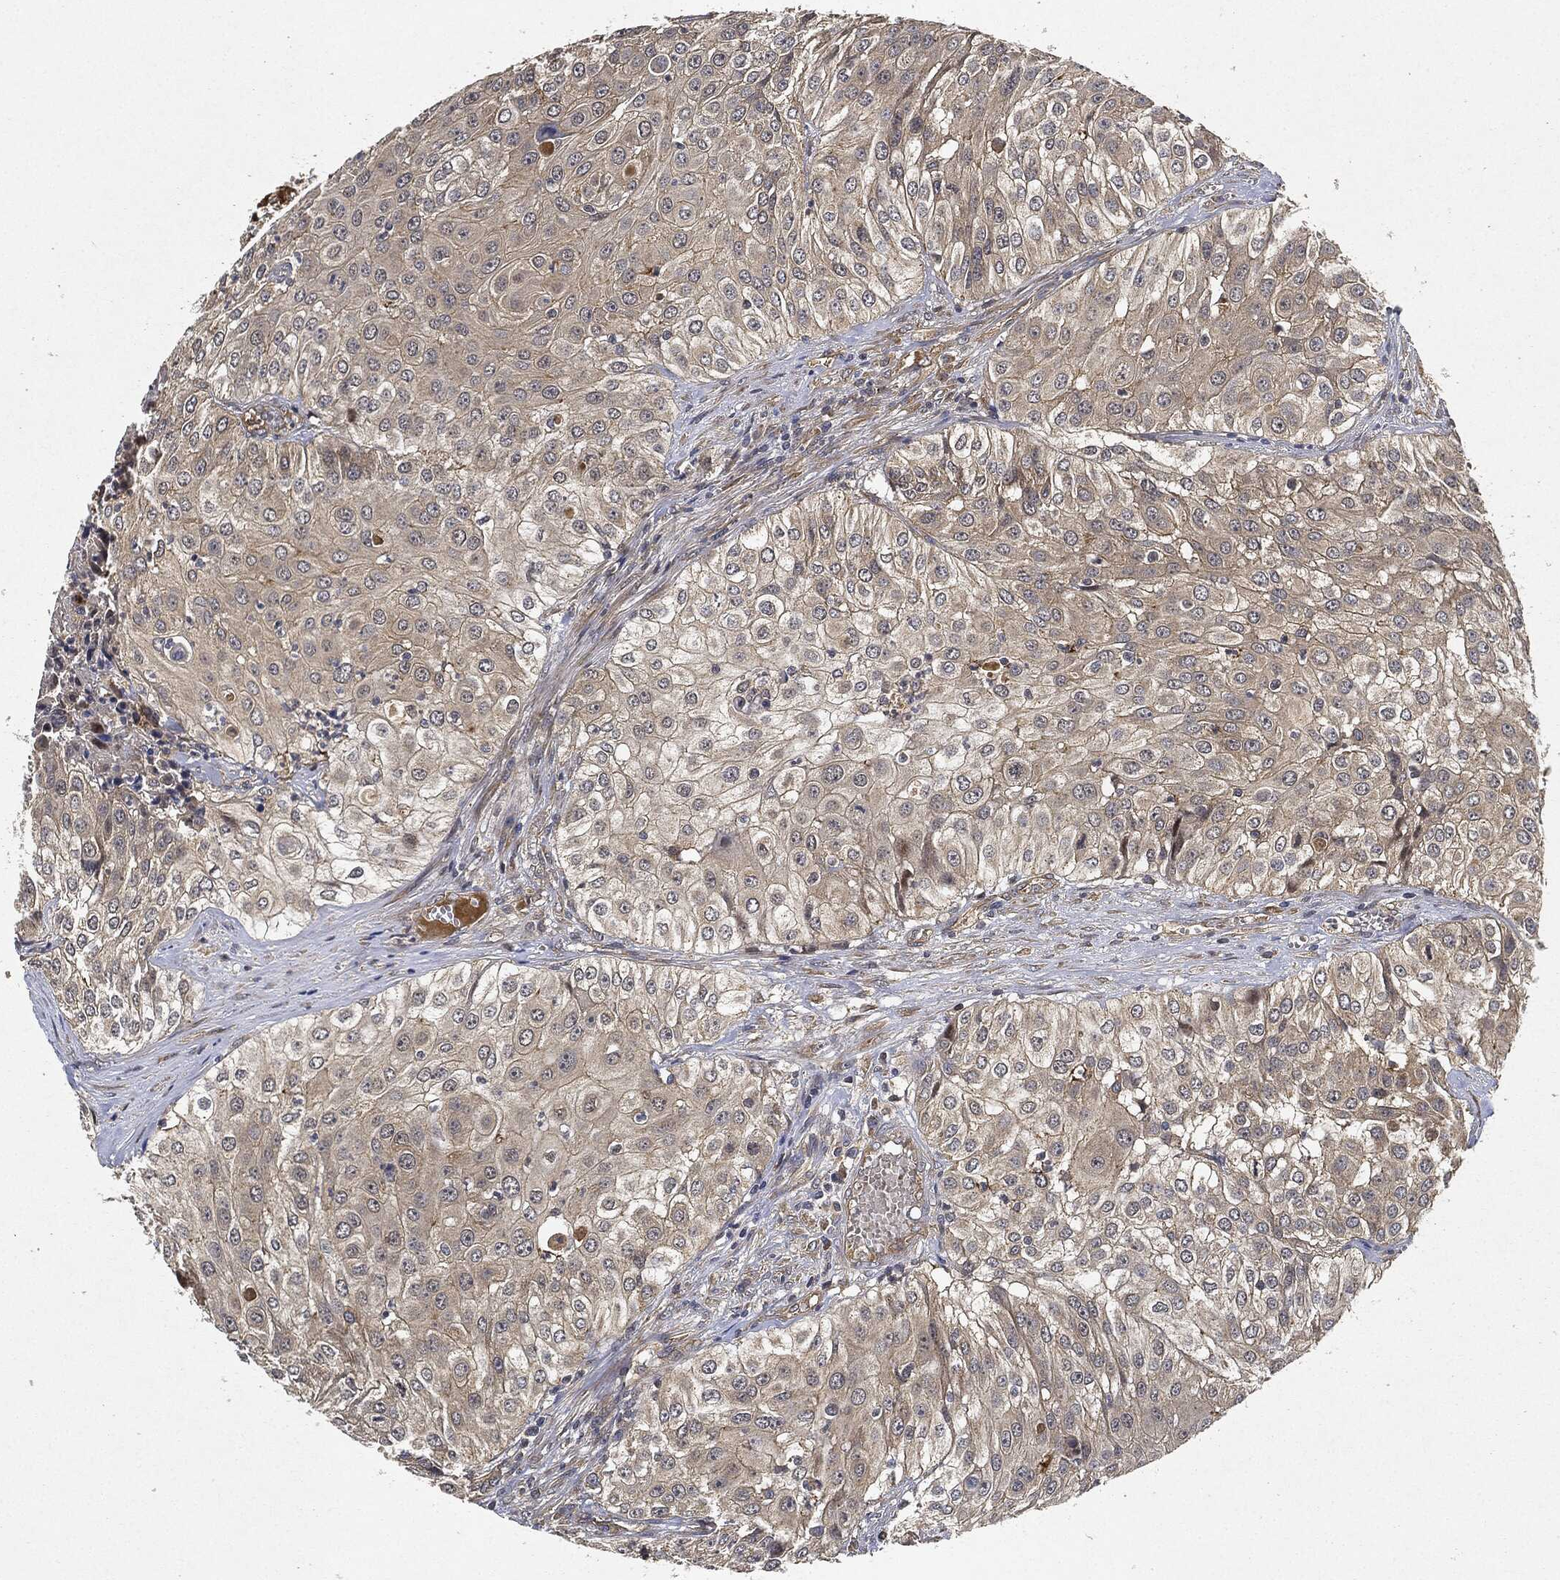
{"staining": {"intensity": "negative", "quantity": "none", "location": "none"}, "tissue": "urothelial cancer", "cell_type": "Tumor cells", "image_type": "cancer", "snomed": [{"axis": "morphology", "description": "Urothelial carcinoma, High grade"}, {"axis": "topography", "description": "Urinary bladder"}], "caption": "Immunohistochemistry photomicrograph of neoplastic tissue: human urothelial cancer stained with DAB displays no significant protein positivity in tumor cells.", "gene": "MLST8", "patient": {"sex": "female", "age": 79}}